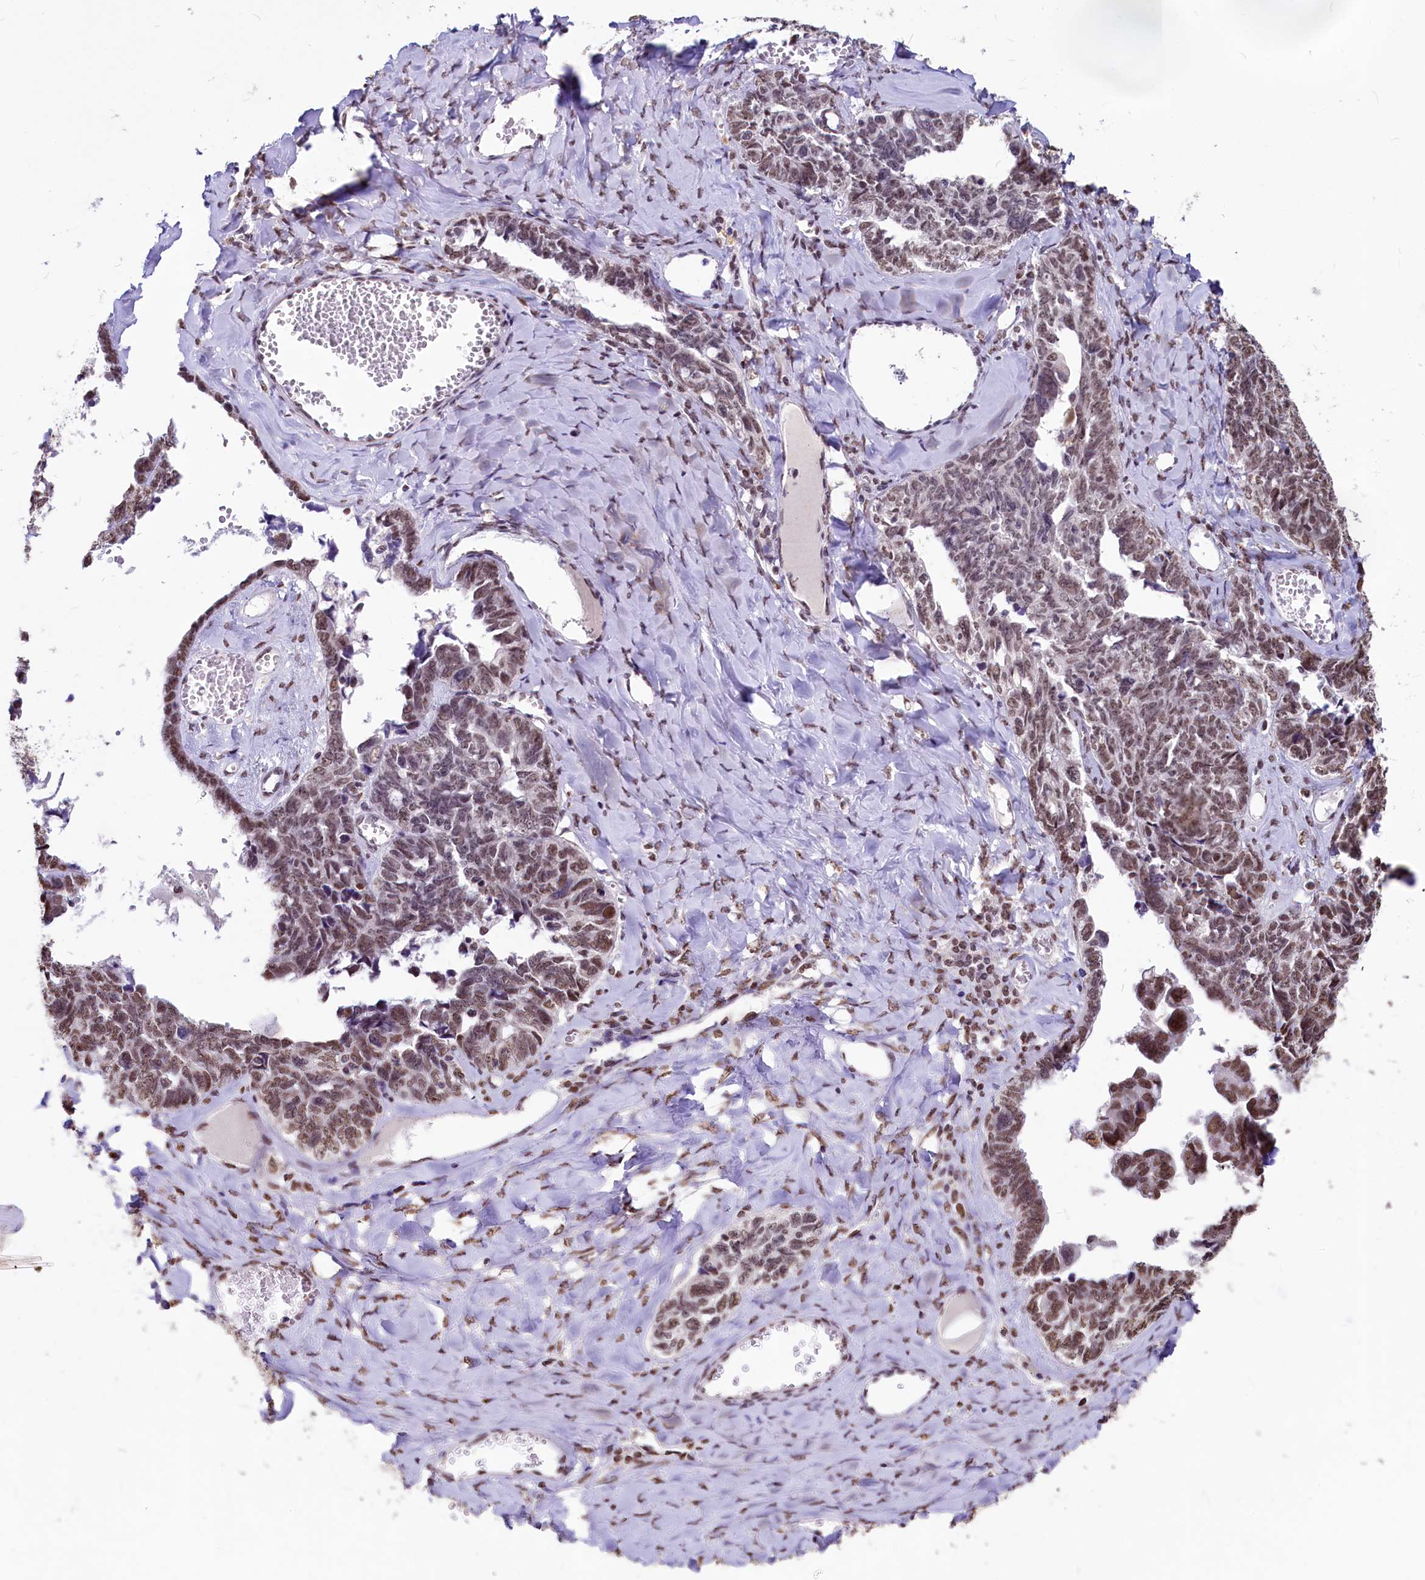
{"staining": {"intensity": "moderate", "quantity": ">75%", "location": "nuclear"}, "tissue": "ovarian cancer", "cell_type": "Tumor cells", "image_type": "cancer", "snomed": [{"axis": "morphology", "description": "Cystadenocarcinoma, serous, NOS"}, {"axis": "topography", "description": "Ovary"}], "caption": "Tumor cells reveal medium levels of moderate nuclear positivity in about >75% of cells in serous cystadenocarcinoma (ovarian). The staining was performed using DAB (3,3'-diaminobenzidine), with brown indicating positive protein expression. Nuclei are stained blue with hematoxylin.", "gene": "PARPBP", "patient": {"sex": "female", "age": 79}}